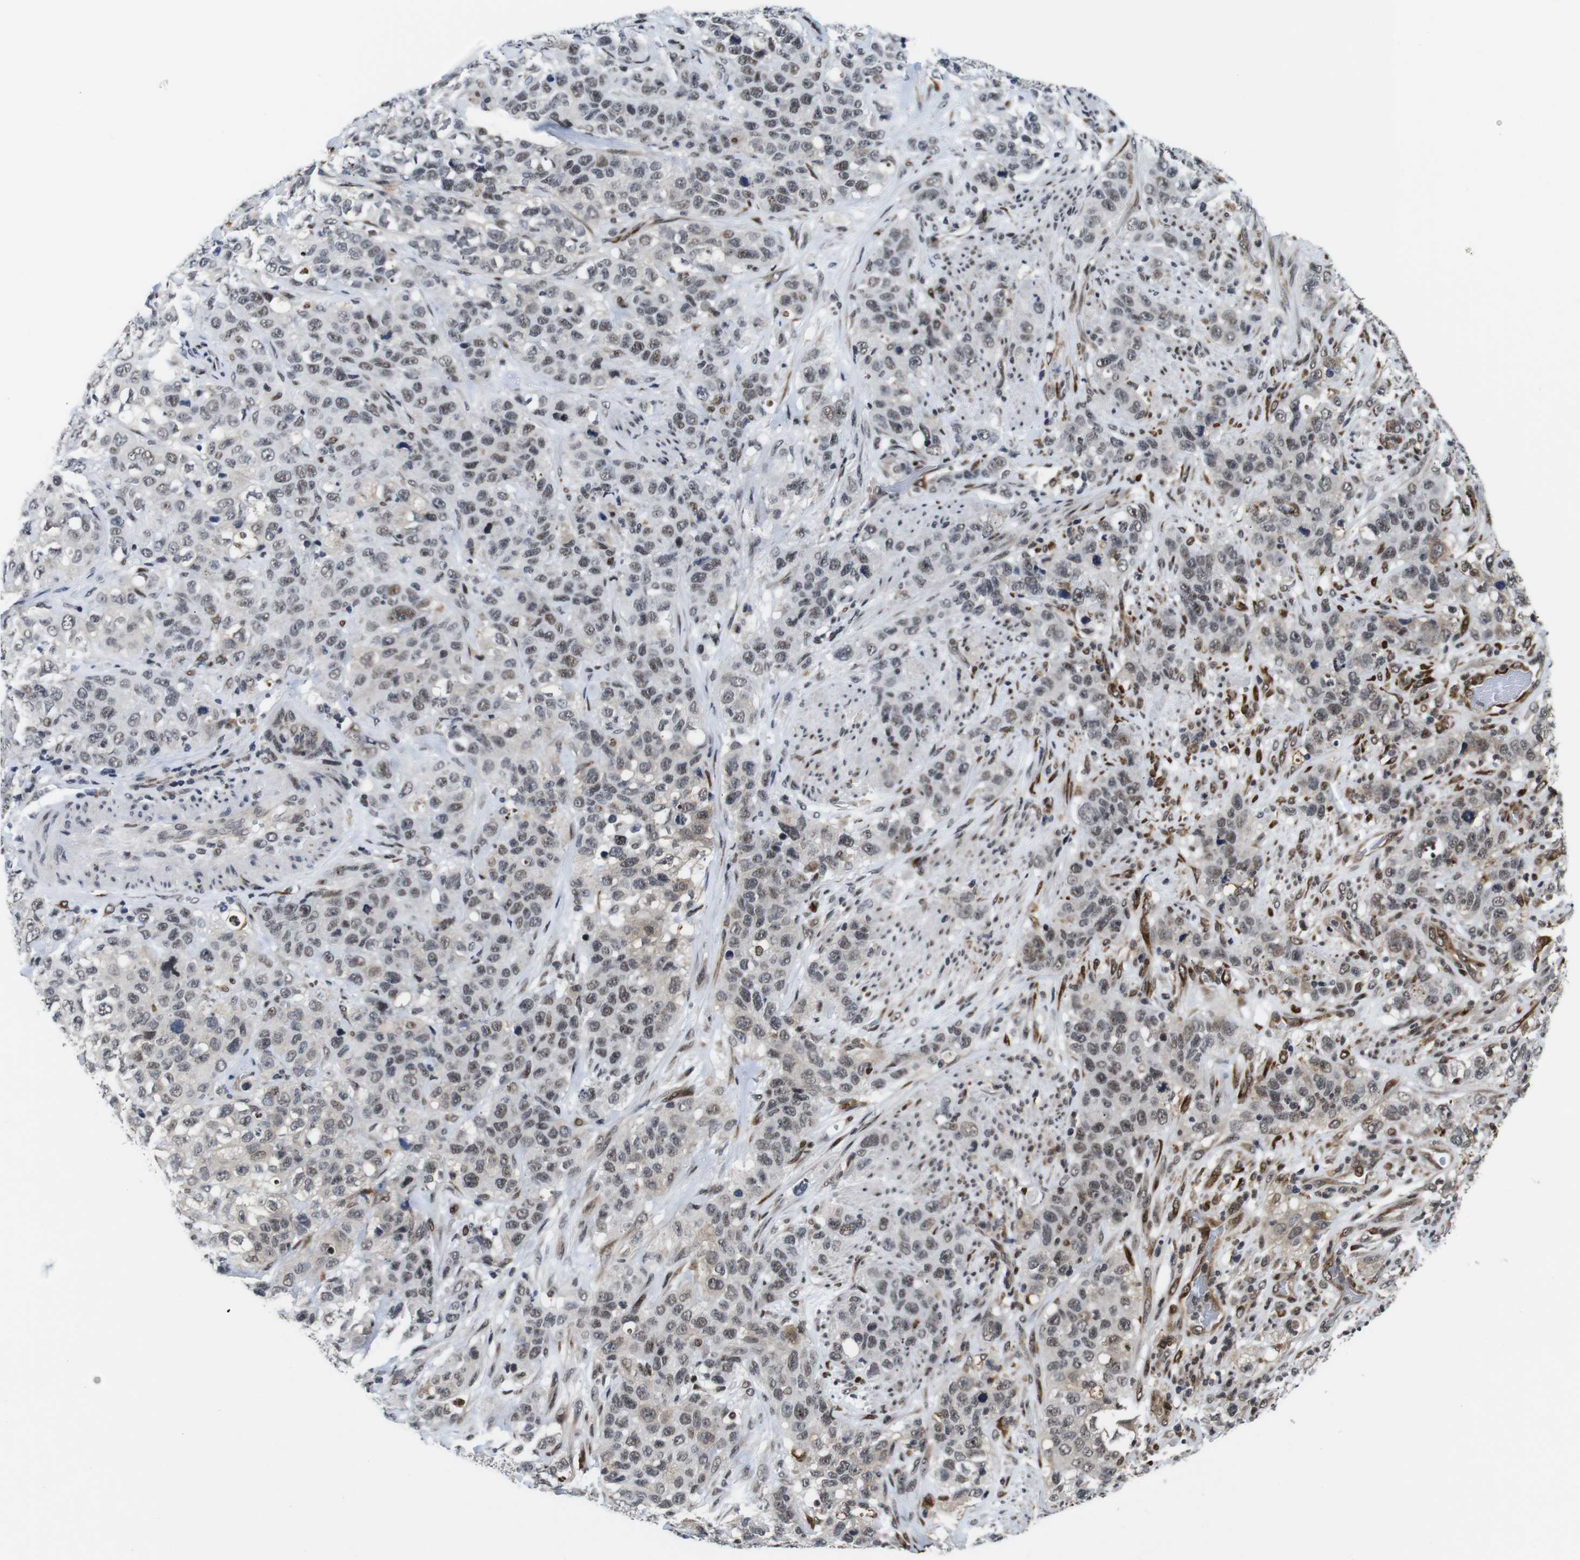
{"staining": {"intensity": "weak", "quantity": ">75%", "location": "nuclear"}, "tissue": "stomach cancer", "cell_type": "Tumor cells", "image_type": "cancer", "snomed": [{"axis": "morphology", "description": "Adenocarcinoma, NOS"}, {"axis": "topography", "description": "Stomach"}], "caption": "High-power microscopy captured an immunohistochemistry photomicrograph of stomach cancer, revealing weak nuclear staining in approximately >75% of tumor cells.", "gene": "EIF4G1", "patient": {"sex": "male", "age": 48}}